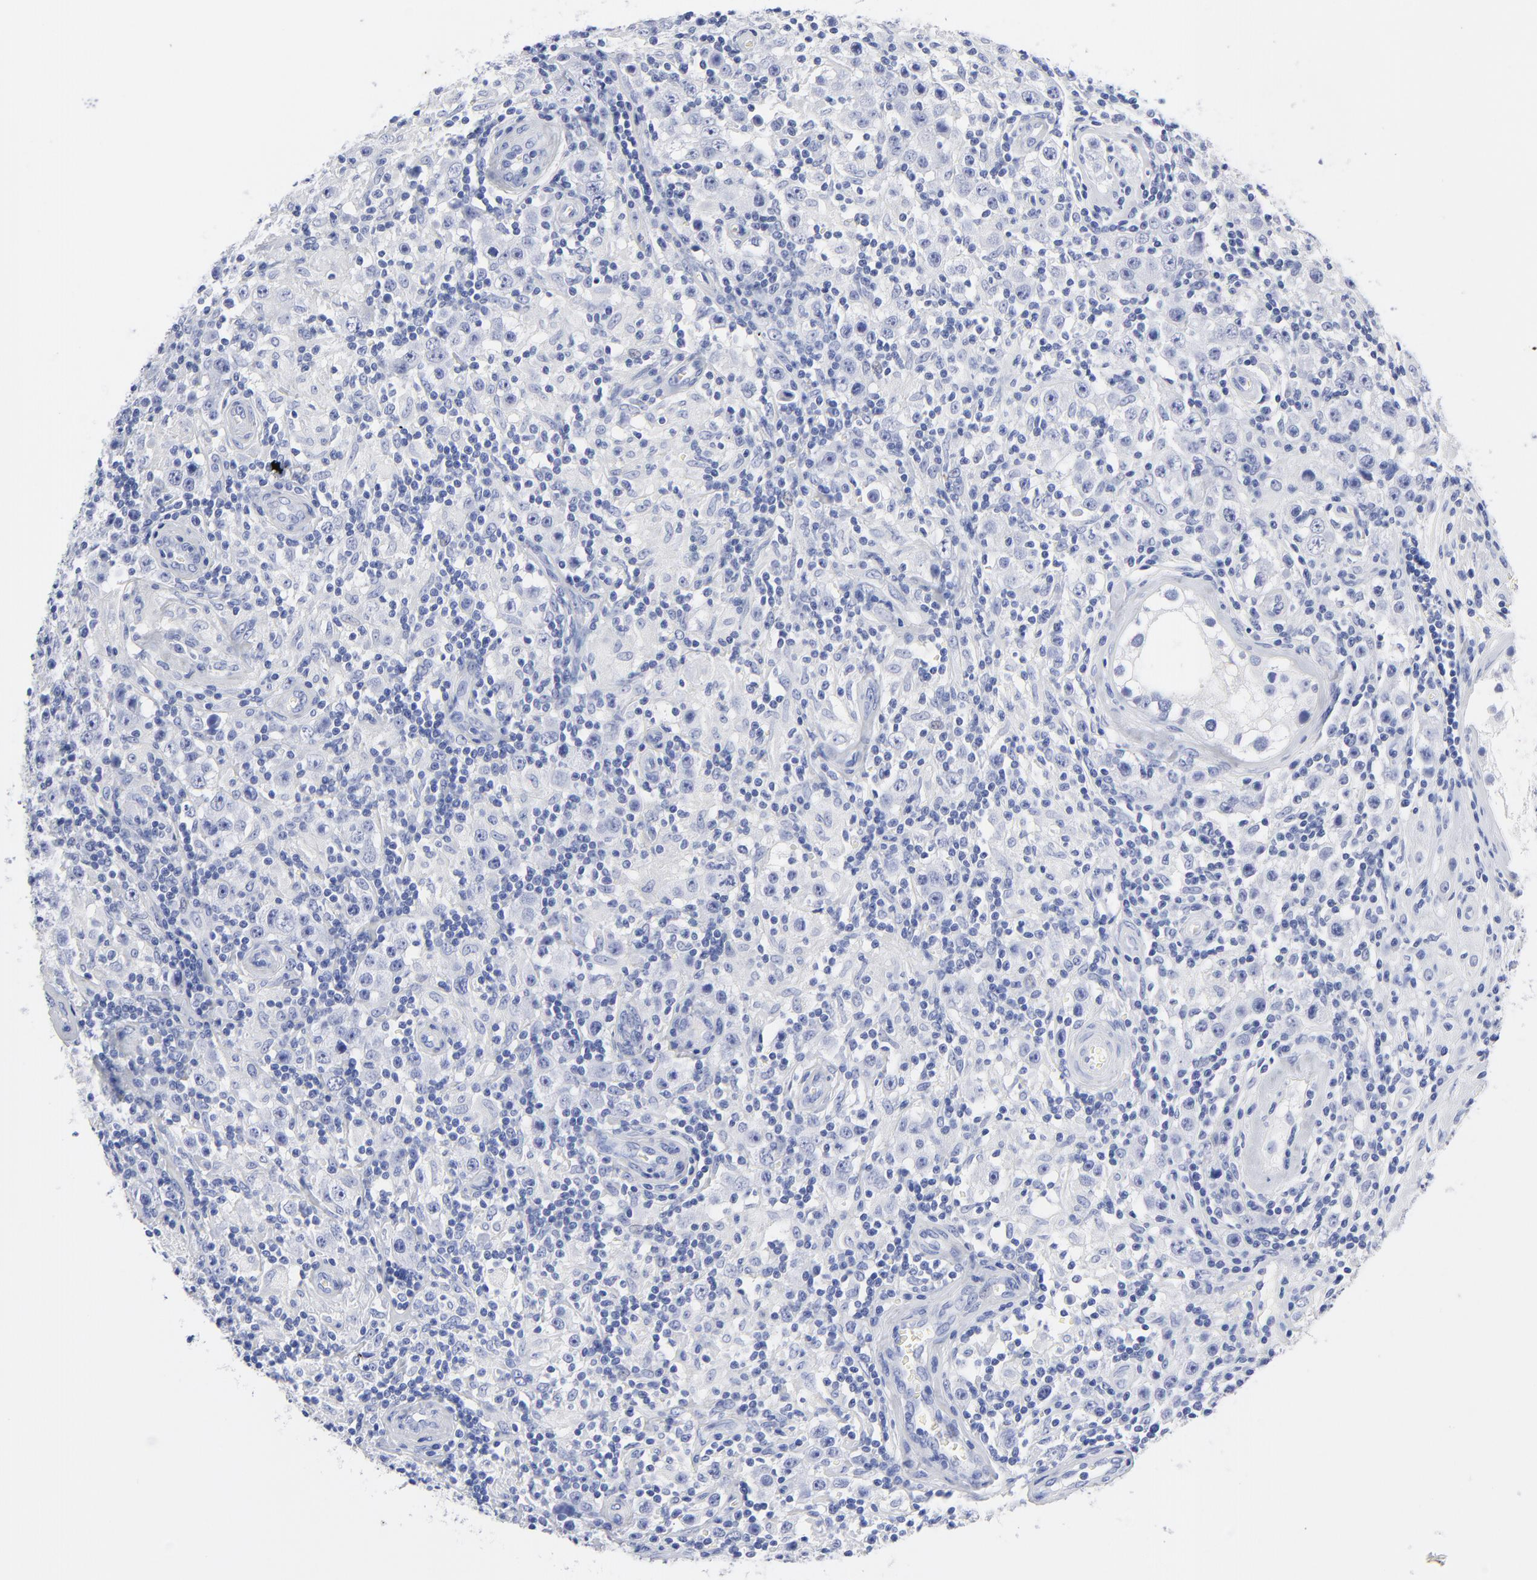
{"staining": {"intensity": "negative", "quantity": "none", "location": "none"}, "tissue": "testis cancer", "cell_type": "Tumor cells", "image_type": "cancer", "snomed": [{"axis": "morphology", "description": "Seminoma, NOS"}, {"axis": "topography", "description": "Testis"}], "caption": "The immunohistochemistry histopathology image has no significant staining in tumor cells of testis seminoma tissue.", "gene": "ACY1", "patient": {"sex": "male", "age": 32}}